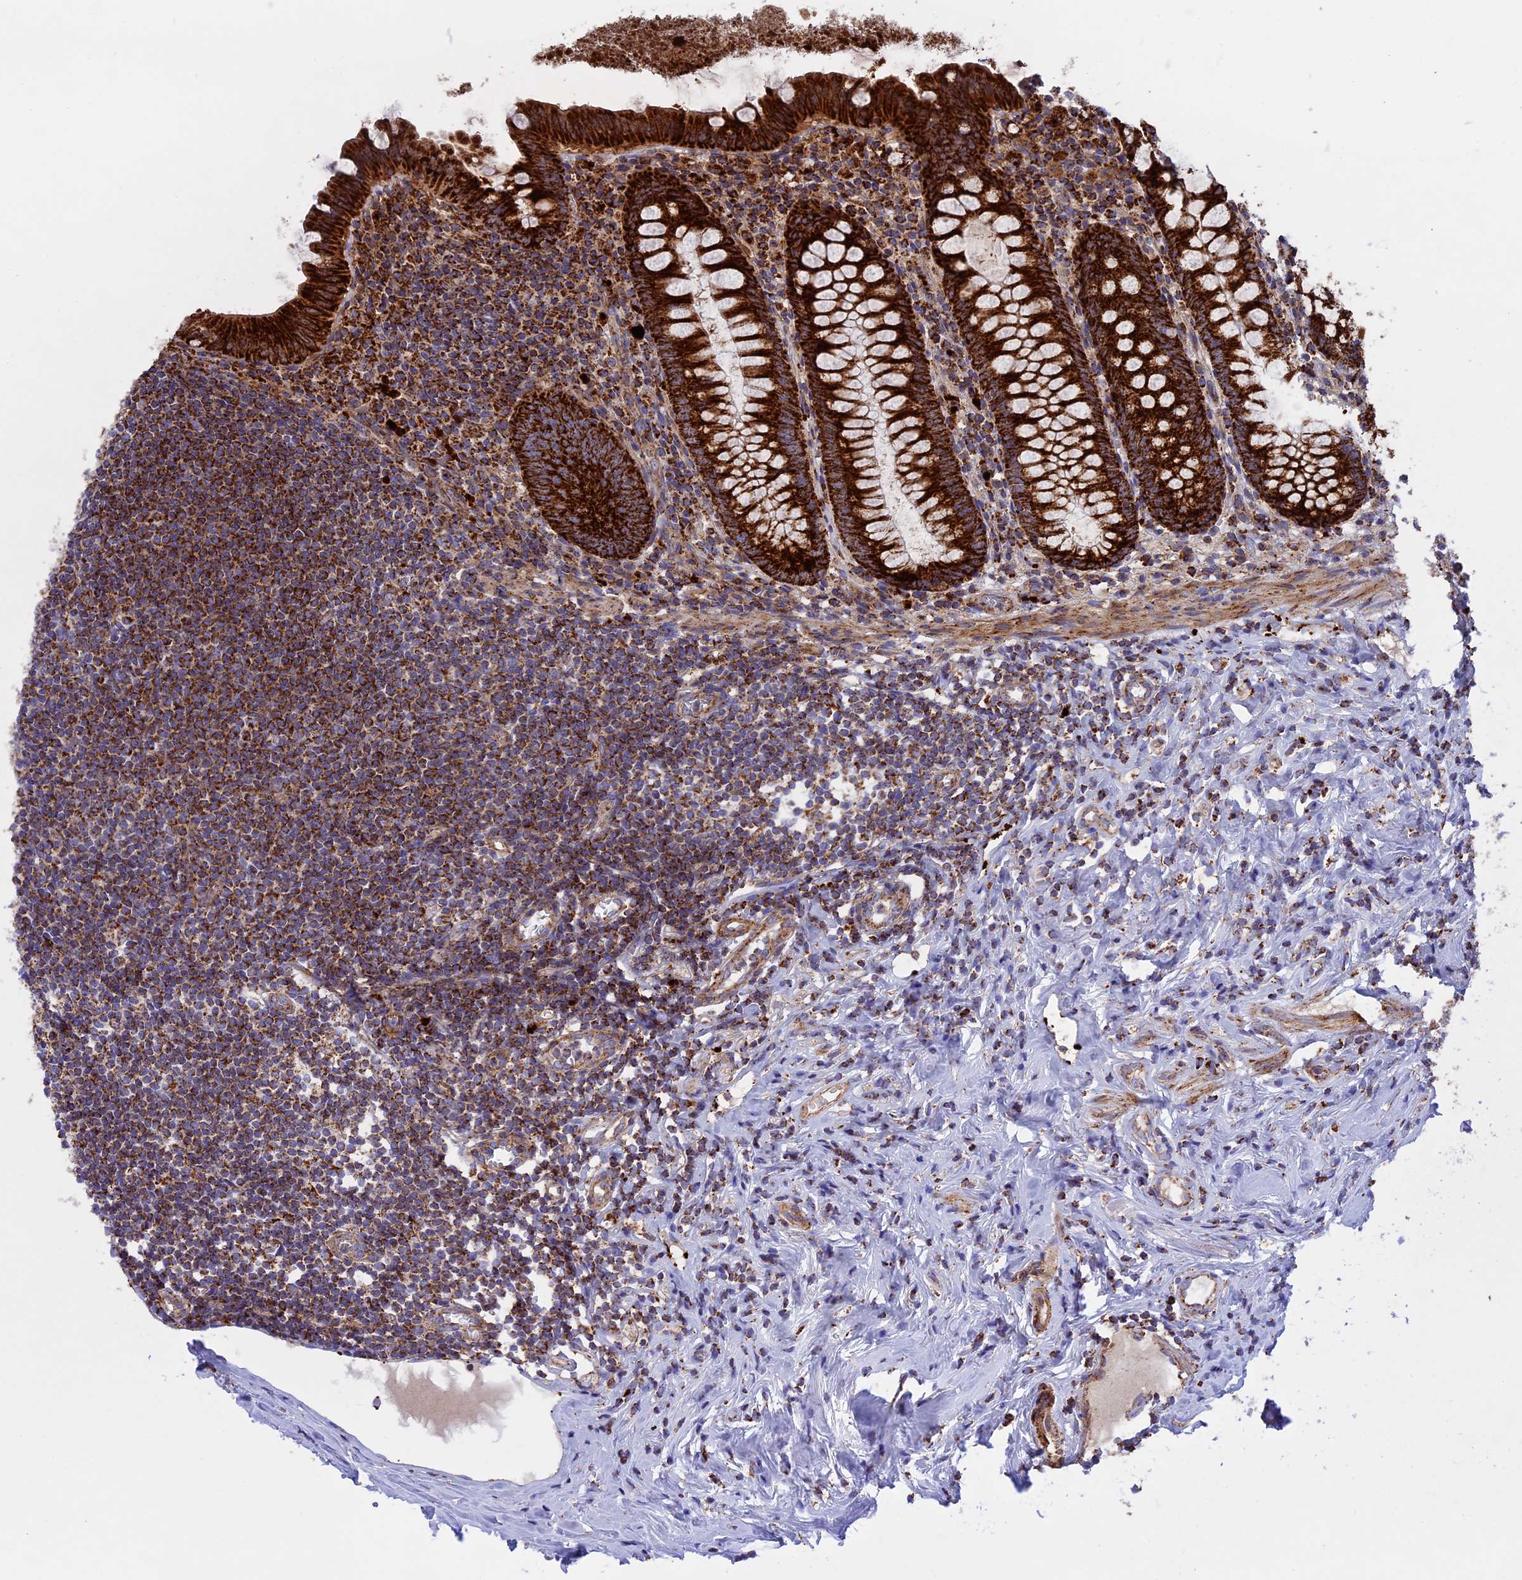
{"staining": {"intensity": "strong", "quantity": ">75%", "location": "cytoplasmic/membranous"}, "tissue": "appendix", "cell_type": "Glandular cells", "image_type": "normal", "snomed": [{"axis": "morphology", "description": "Normal tissue, NOS"}, {"axis": "topography", "description": "Appendix"}], "caption": "A histopathology image showing strong cytoplasmic/membranous expression in approximately >75% of glandular cells in benign appendix, as visualized by brown immunohistochemical staining.", "gene": "UQCRB", "patient": {"sex": "female", "age": 51}}